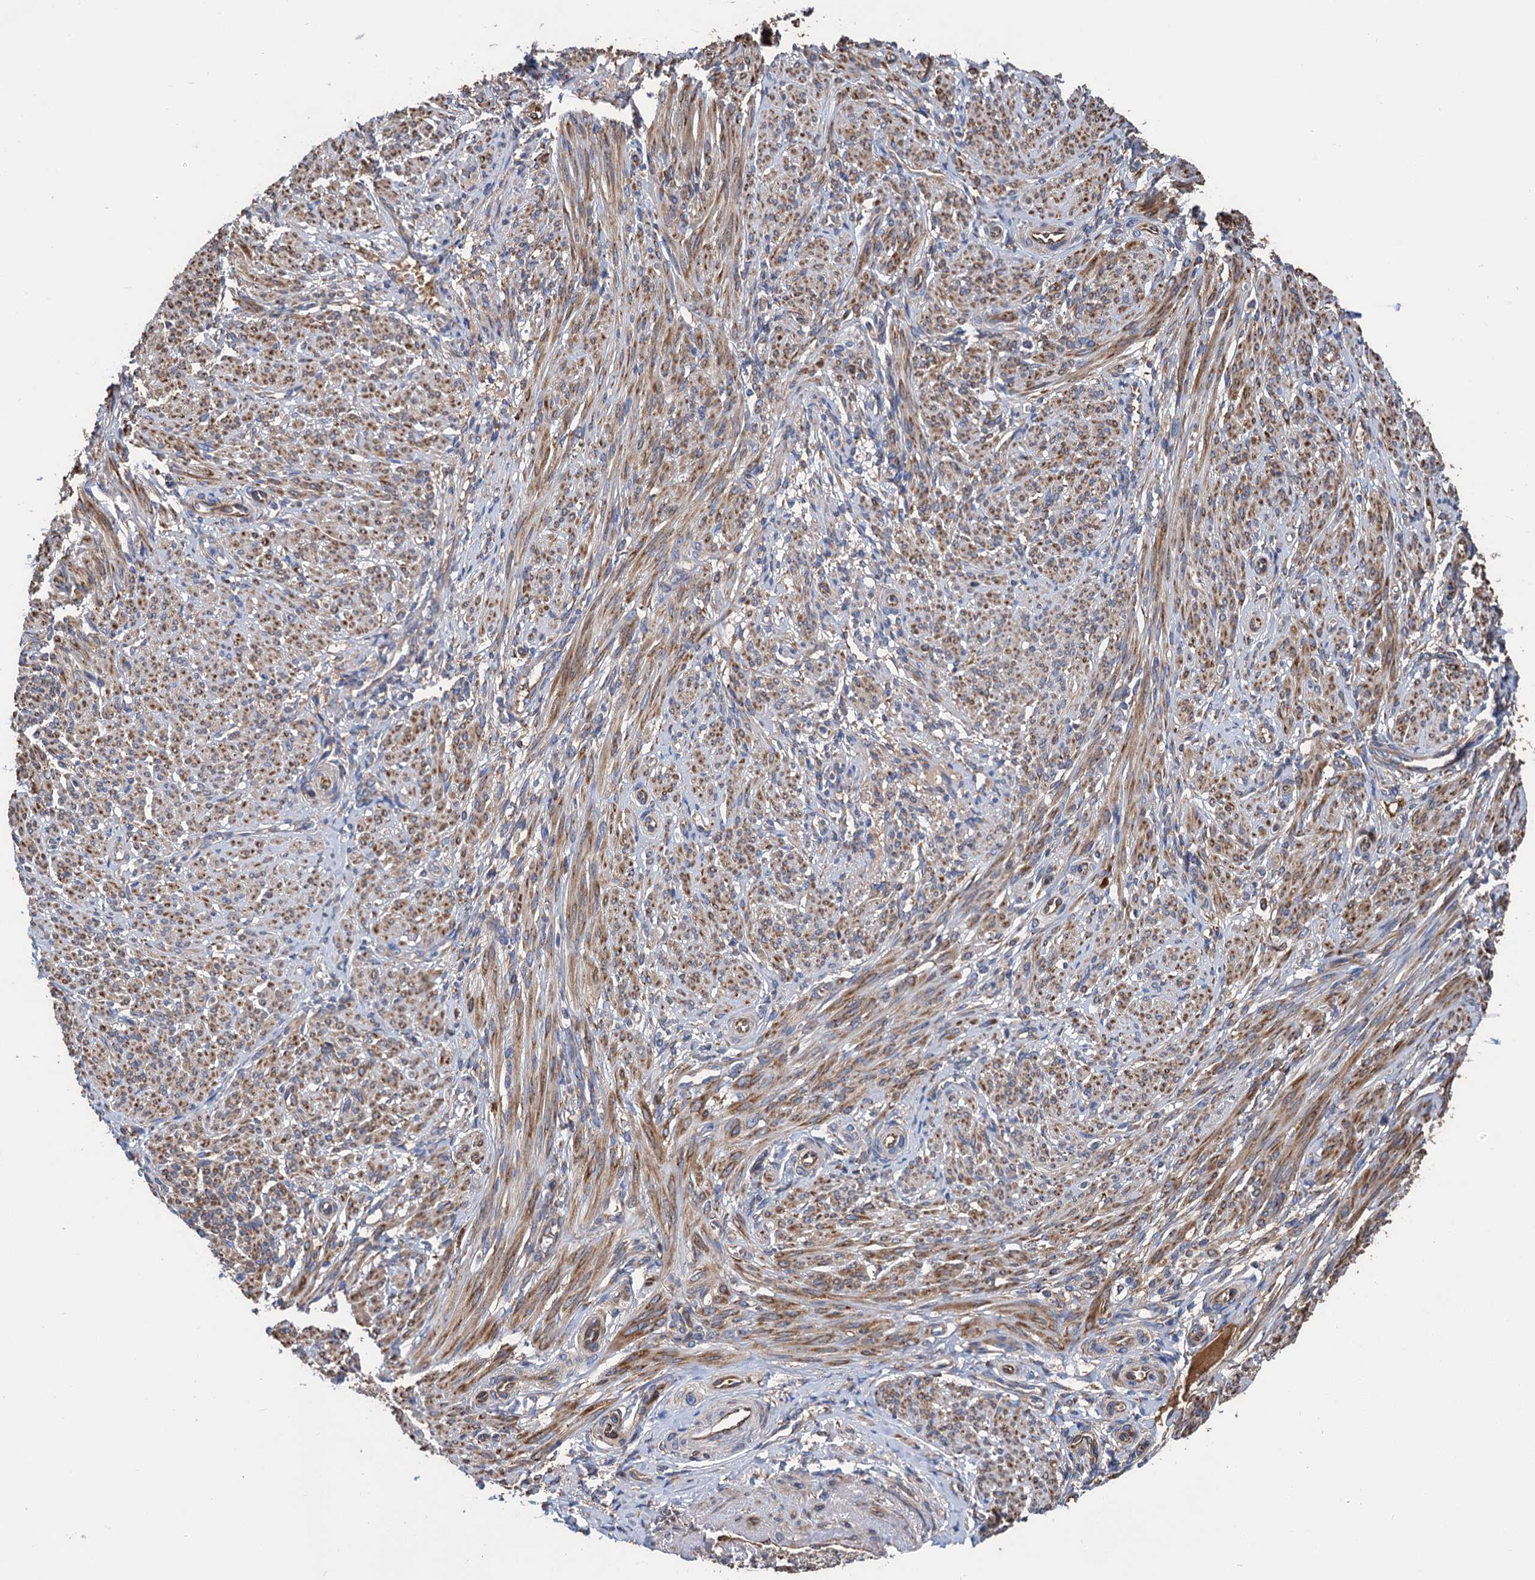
{"staining": {"intensity": "moderate", "quantity": "25%-75%", "location": "cytoplasmic/membranous"}, "tissue": "smooth muscle", "cell_type": "Smooth muscle cells", "image_type": "normal", "snomed": [{"axis": "morphology", "description": "Normal tissue, NOS"}, {"axis": "topography", "description": "Smooth muscle"}], "caption": "Protein staining of normal smooth muscle shows moderate cytoplasmic/membranous positivity in approximately 25%-75% of smooth muscle cells.", "gene": "CNNM1", "patient": {"sex": "female", "age": 39}}